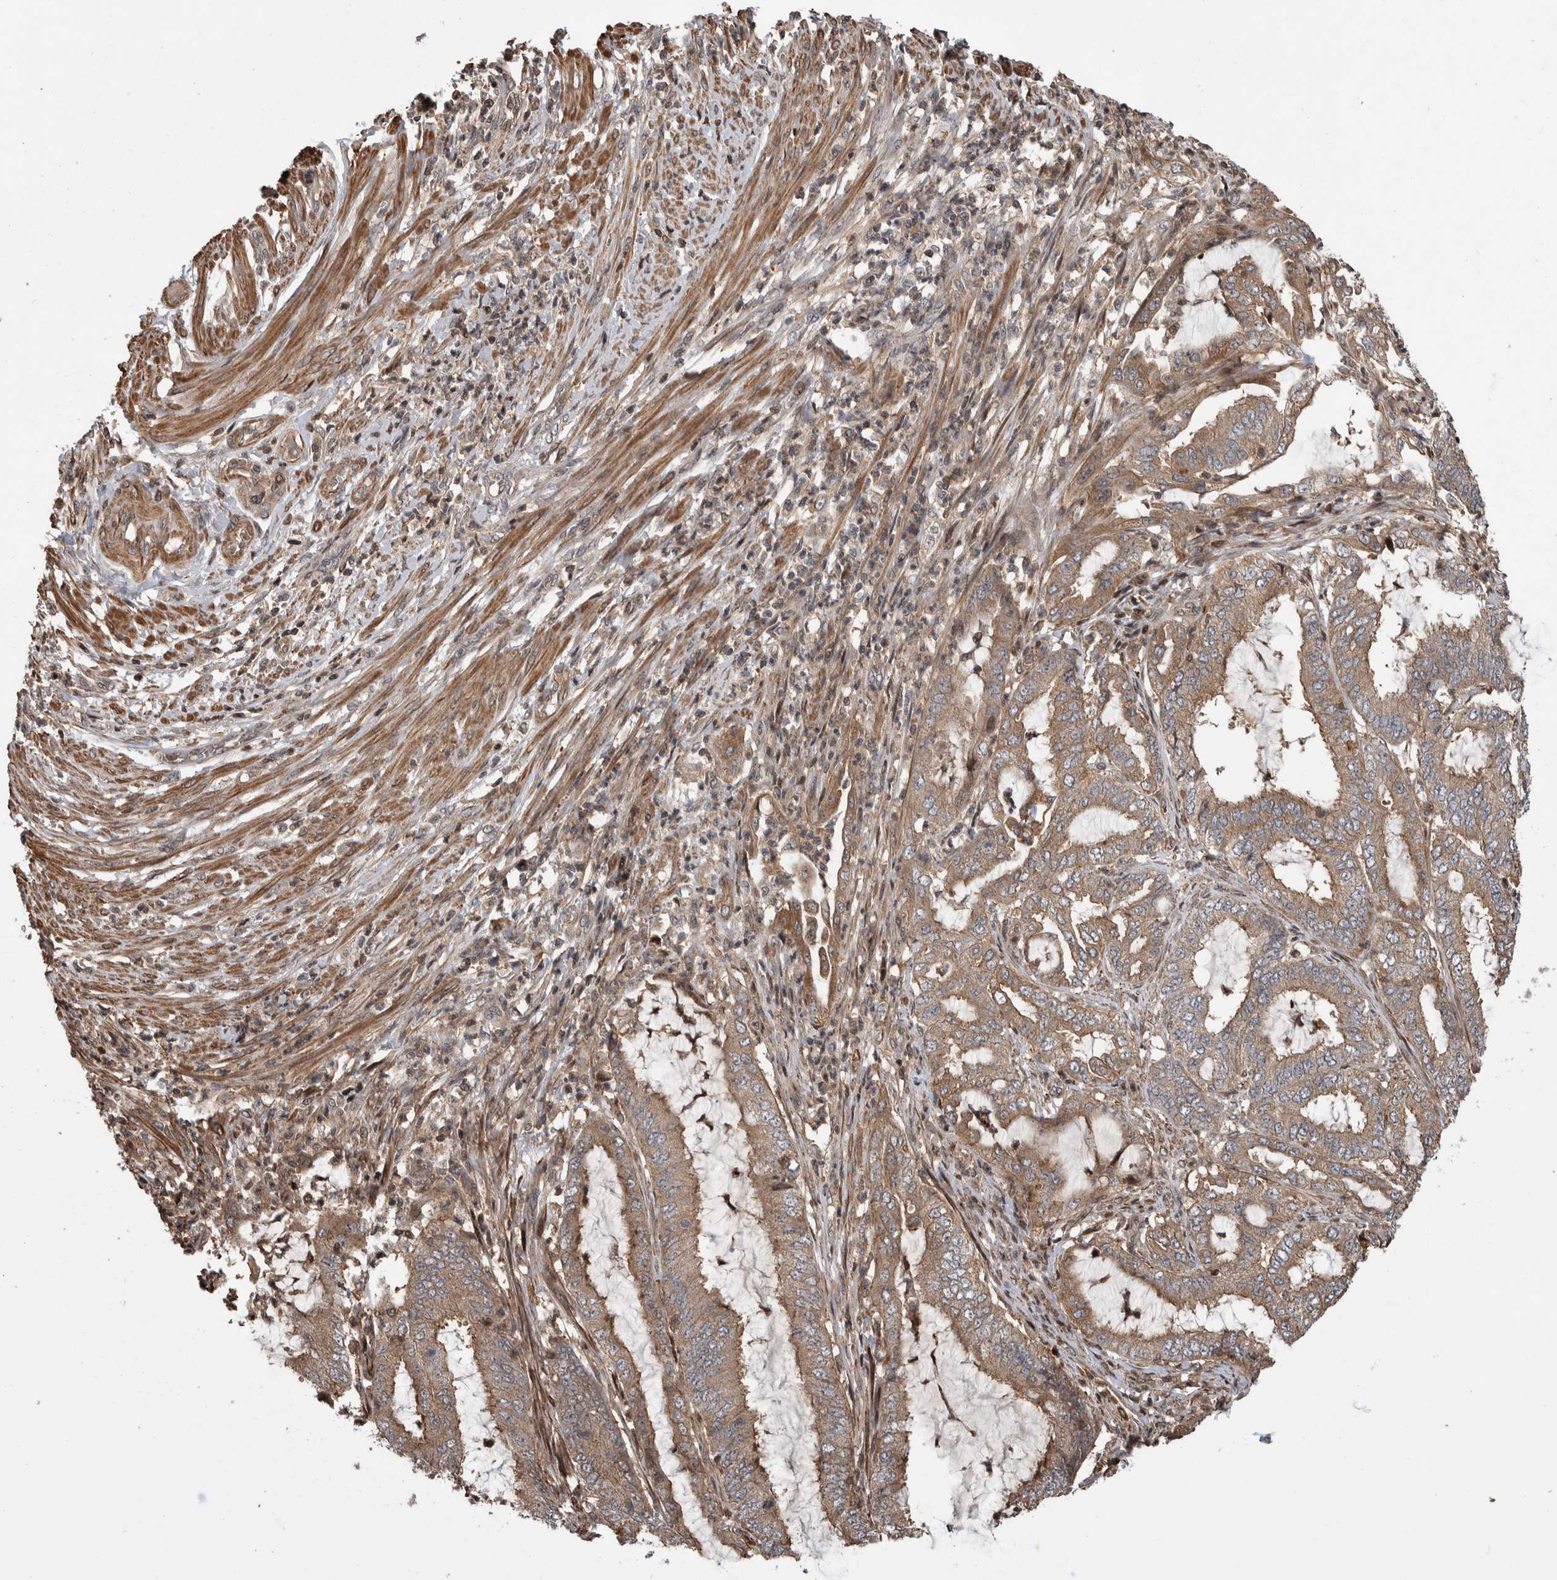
{"staining": {"intensity": "moderate", "quantity": ">75%", "location": "cytoplasmic/membranous"}, "tissue": "endometrial cancer", "cell_type": "Tumor cells", "image_type": "cancer", "snomed": [{"axis": "morphology", "description": "Adenocarcinoma, NOS"}, {"axis": "topography", "description": "Endometrium"}], "caption": "Human endometrial cancer stained with a brown dye displays moderate cytoplasmic/membranous positive staining in approximately >75% of tumor cells.", "gene": "ARFGEF1", "patient": {"sex": "female", "age": 51}}